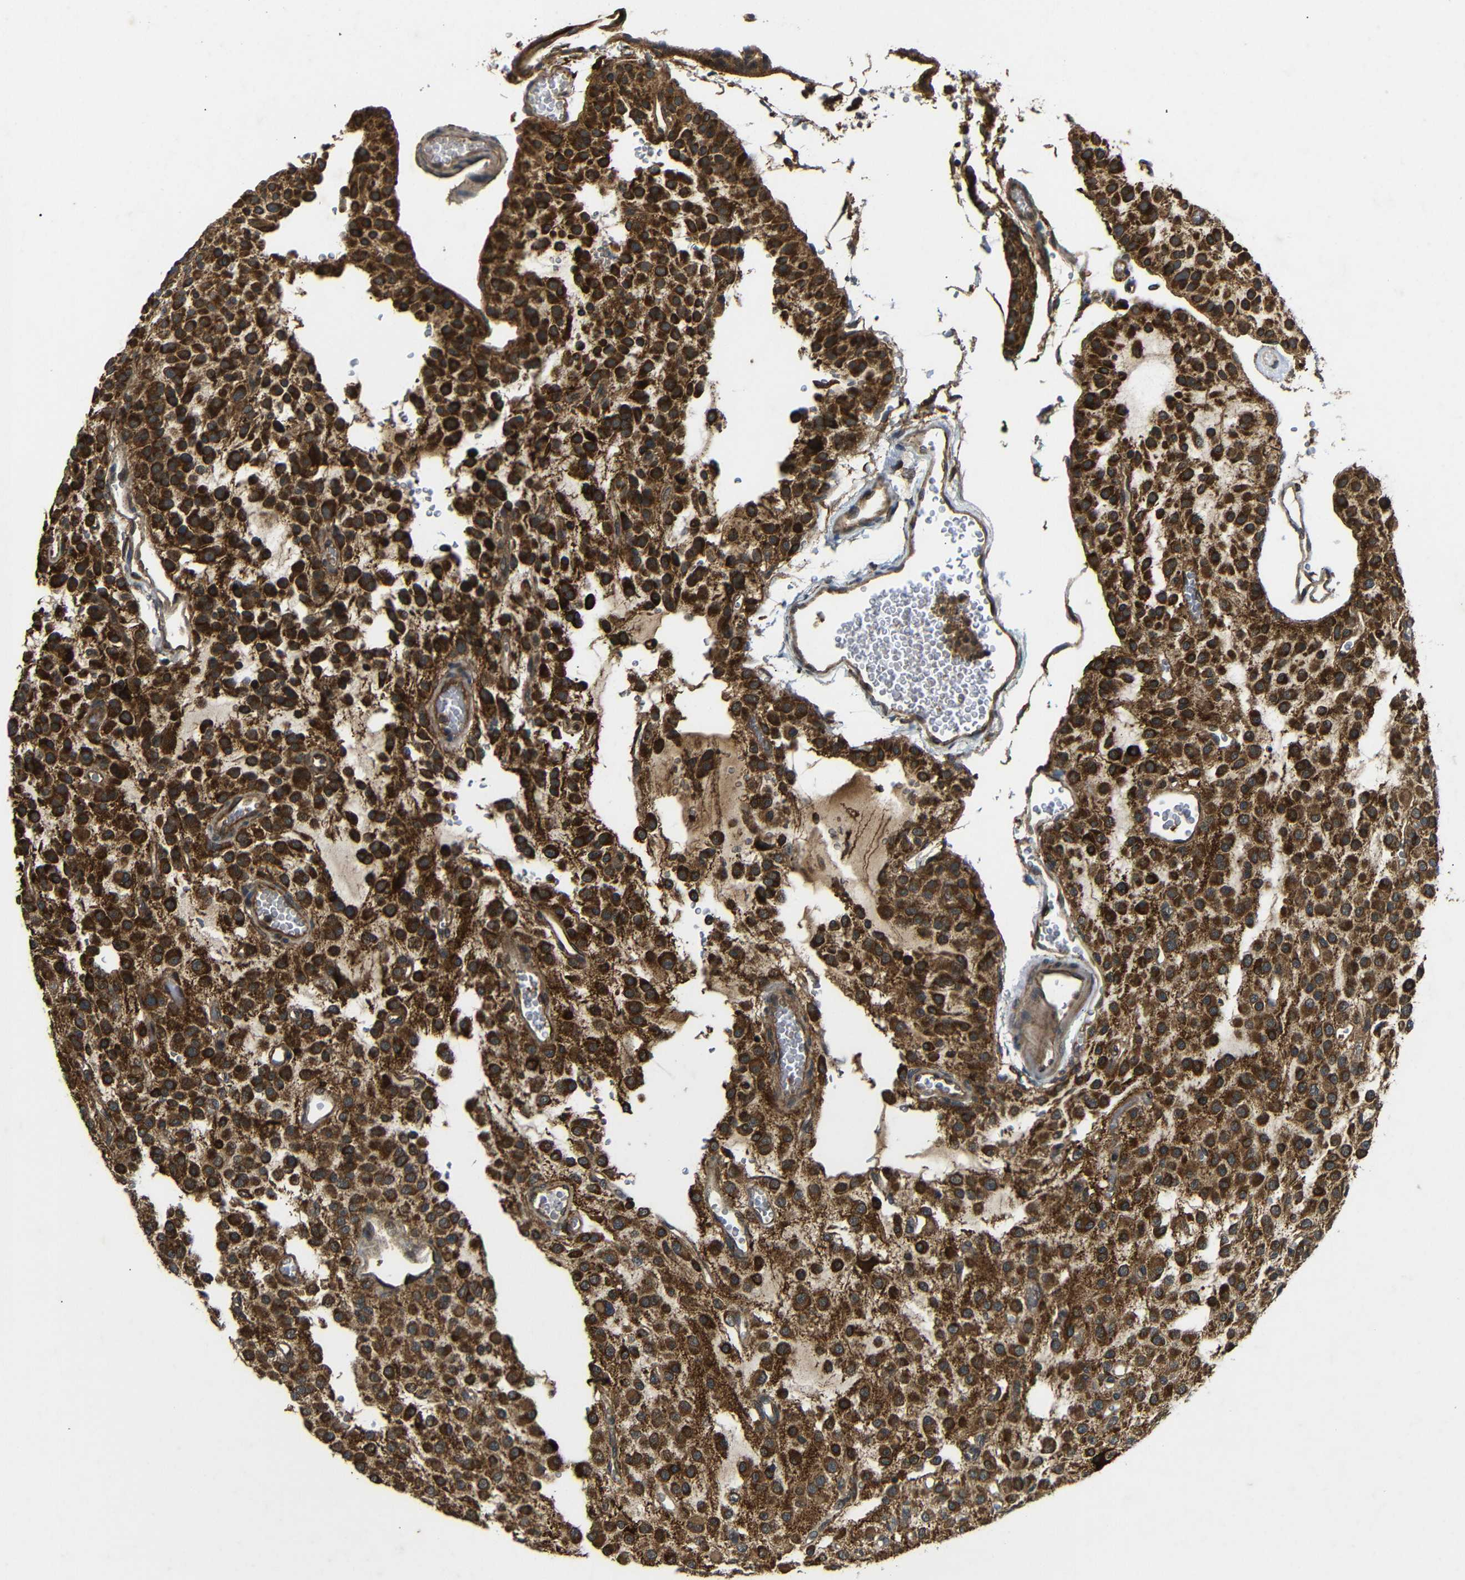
{"staining": {"intensity": "strong", "quantity": ">75%", "location": "cytoplasmic/membranous"}, "tissue": "glioma", "cell_type": "Tumor cells", "image_type": "cancer", "snomed": [{"axis": "morphology", "description": "Glioma, malignant, Low grade"}, {"axis": "topography", "description": "Brain"}], "caption": "This is an image of immunohistochemistry staining of malignant glioma (low-grade), which shows strong expression in the cytoplasmic/membranous of tumor cells.", "gene": "TRPC1", "patient": {"sex": "male", "age": 38}}